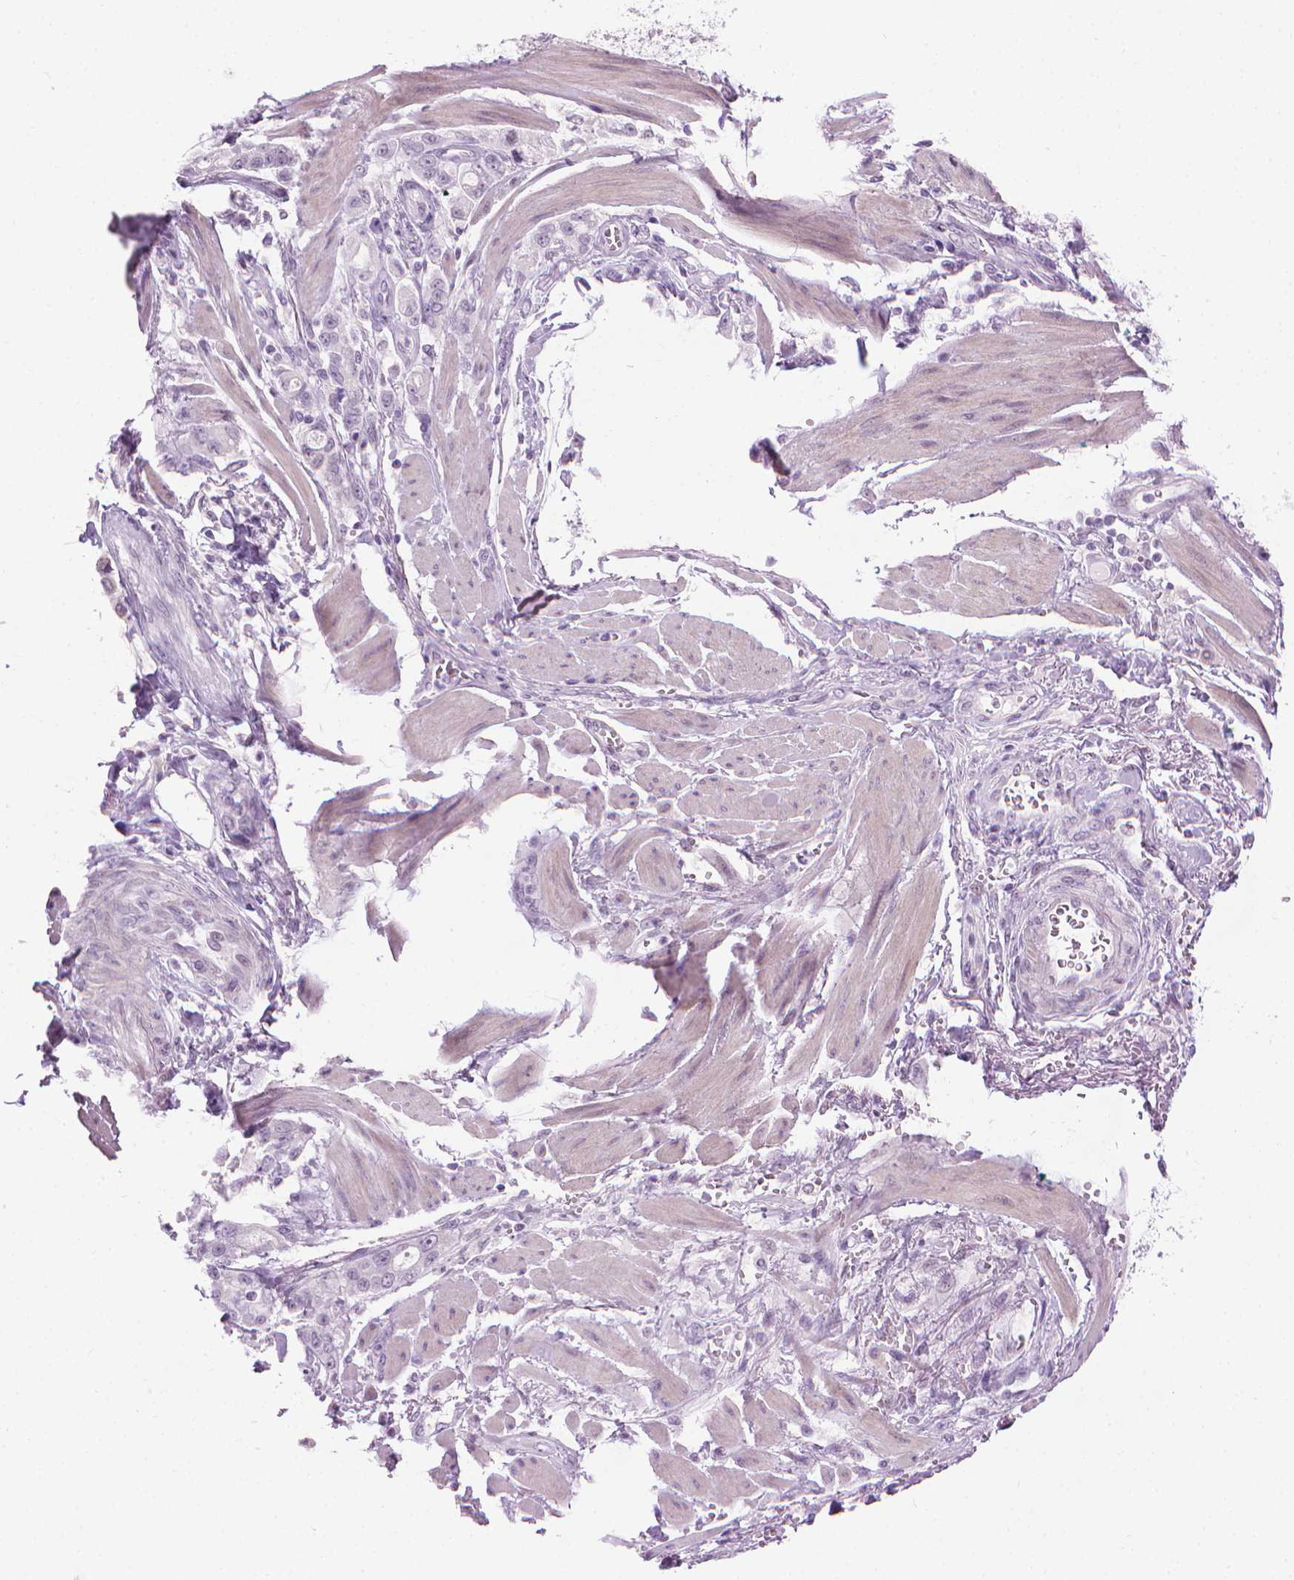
{"staining": {"intensity": "negative", "quantity": "none", "location": "none"}, "tissue": "stomach cancer", "cell_type": "Tumor cells", "image_type": "cancer", "snomed": [{"axis": "morphology", "description": "Adenocarcinoma, NOS"}, {"axis": "topography", "description": "Stomach"}], "caption": "Photomicrograph shows no significant protein positivity in tumor cells of stomach cancer.", "gene": "DNAI7", "patient": {"sex": "male", "age": 63}}